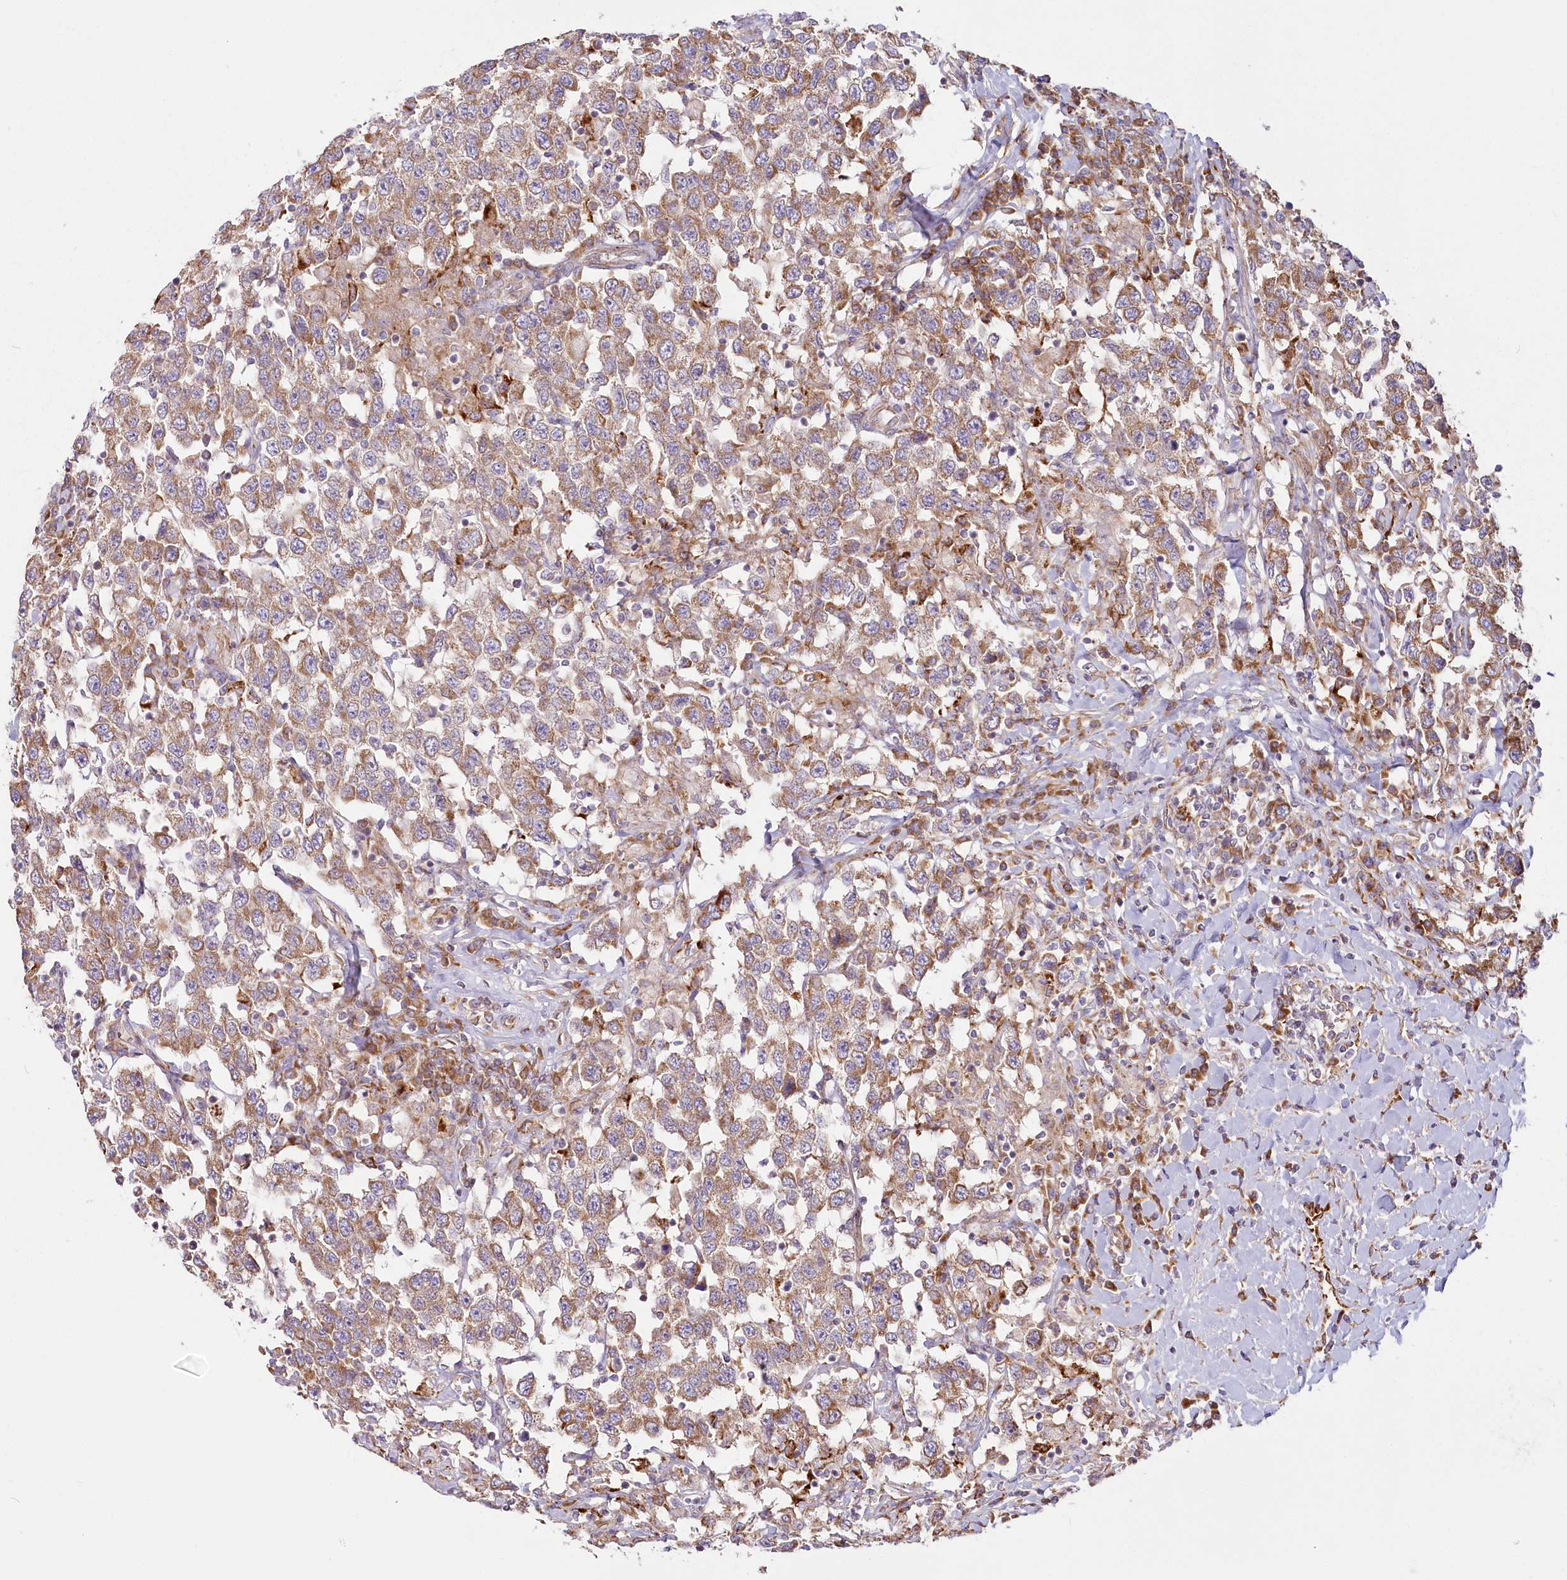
{"staining": {"intensity": "moderate", "quantity": ">75%", "location": "cytoplasmic/membranous"}, "tissue": "testis cancer", "cell_type": "Tumor cells", "image_type": "cancer", "snomed": [{"axis": "morphology", "description": "Seminoma, NOS"}, {"axis": "topography", "description": "Testis"}], "caption": "Human testis cancer stained with a brown dye displays moderate cytoplasmic/membranous positive expression in about >75% of tumor cells.", "gene": "HARS2", "patient": {"sex": "male", "age": 41}}